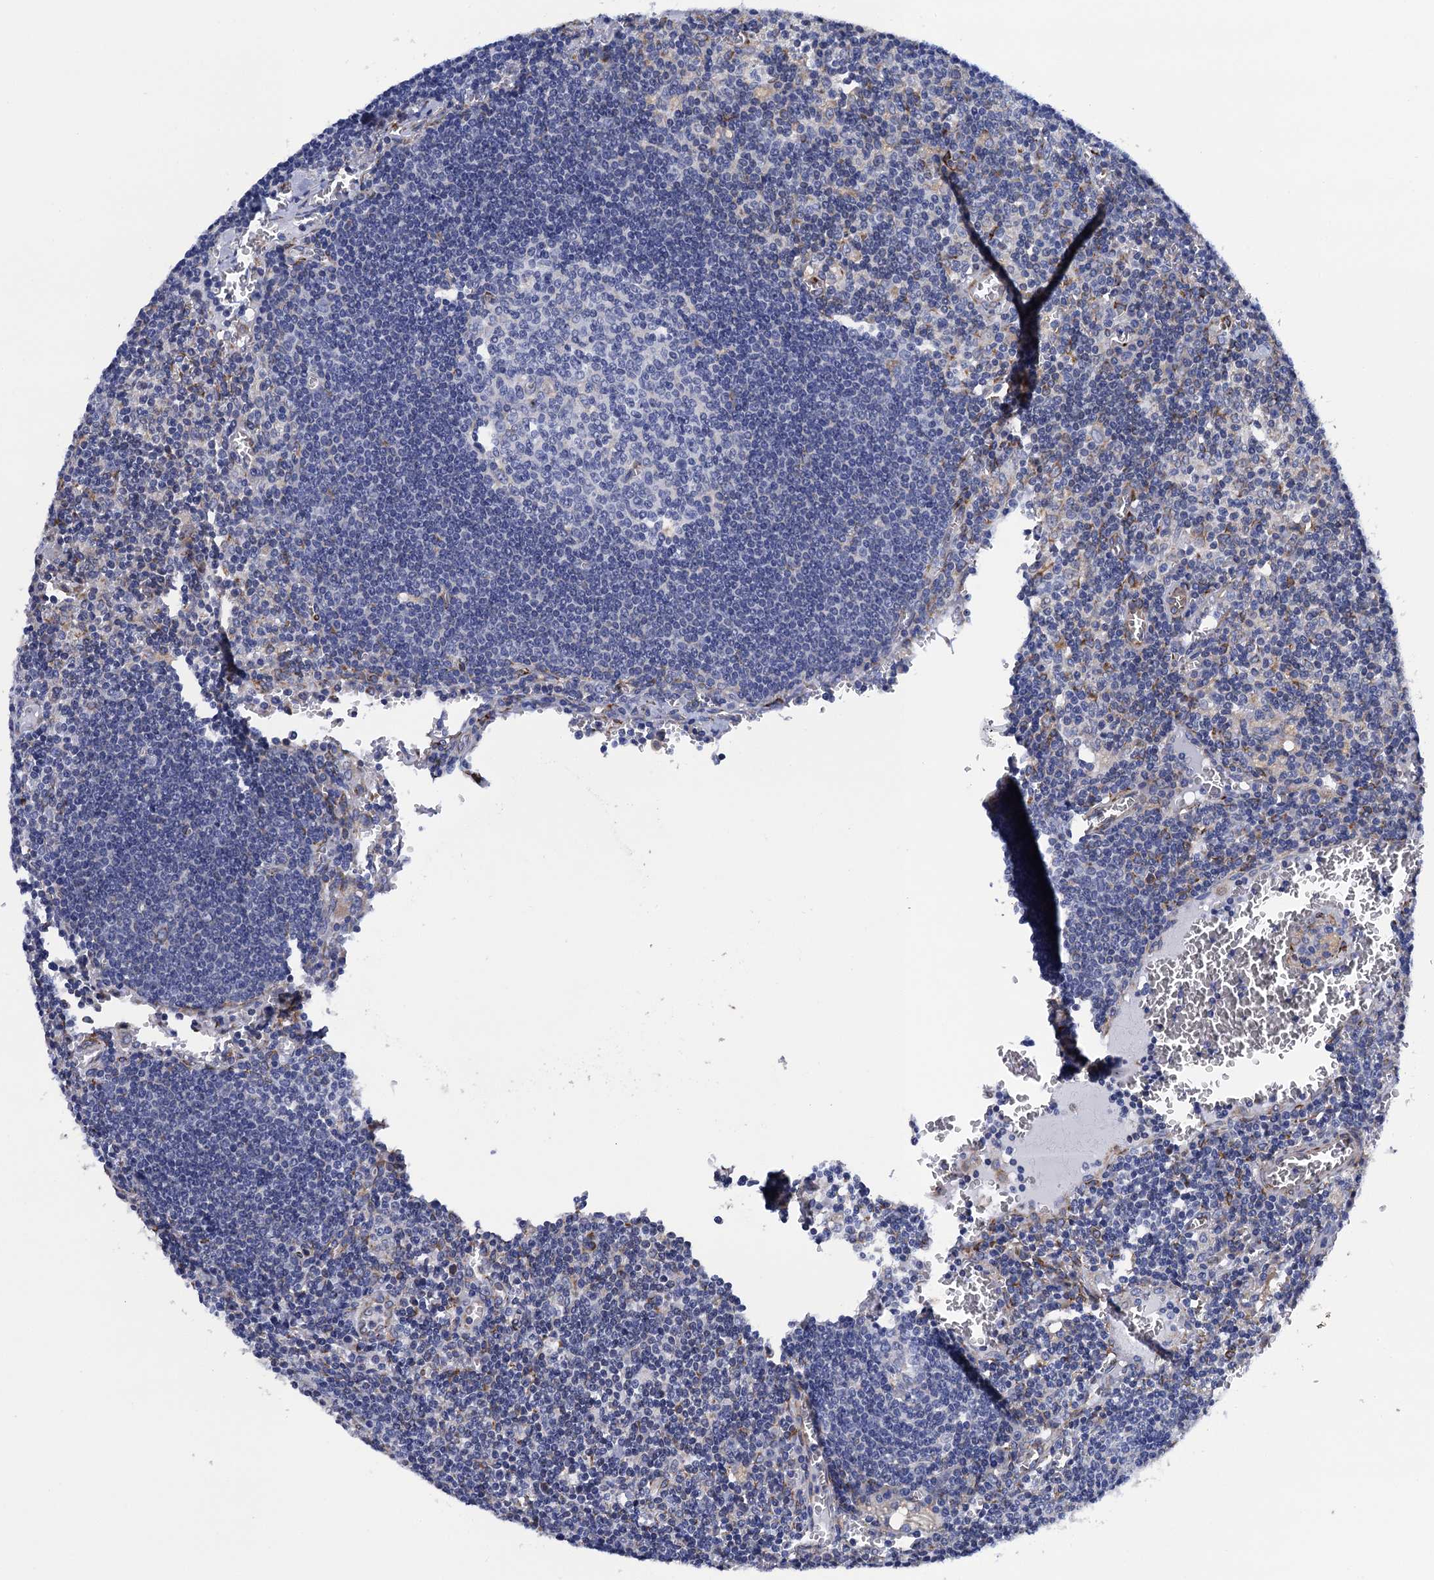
{"staining": {"intensity": "negative", "quantity": "none", "location": "none"}, "tissue": "lymph node", "cell_type": "Germinal center cells", "image_type": "normal", "snomed": [{"axis": "morphology", "description": "Normal tissue, NOS"}, {"axis": "topography", "description": "Lymph node"}], "caption": "An immunohistochemistry (IHC) photomicrograph of normal lymph node is shown. There is no staining in germinal center cells of lymph node. (Stains: DAB immunohistochemistry (IHC) with hematoxylin counter stain, Microscopy: brightfield microscopy at high magnification).", "gene": "POGLUT3", "patient": {"sex": "female", "age": 73}}